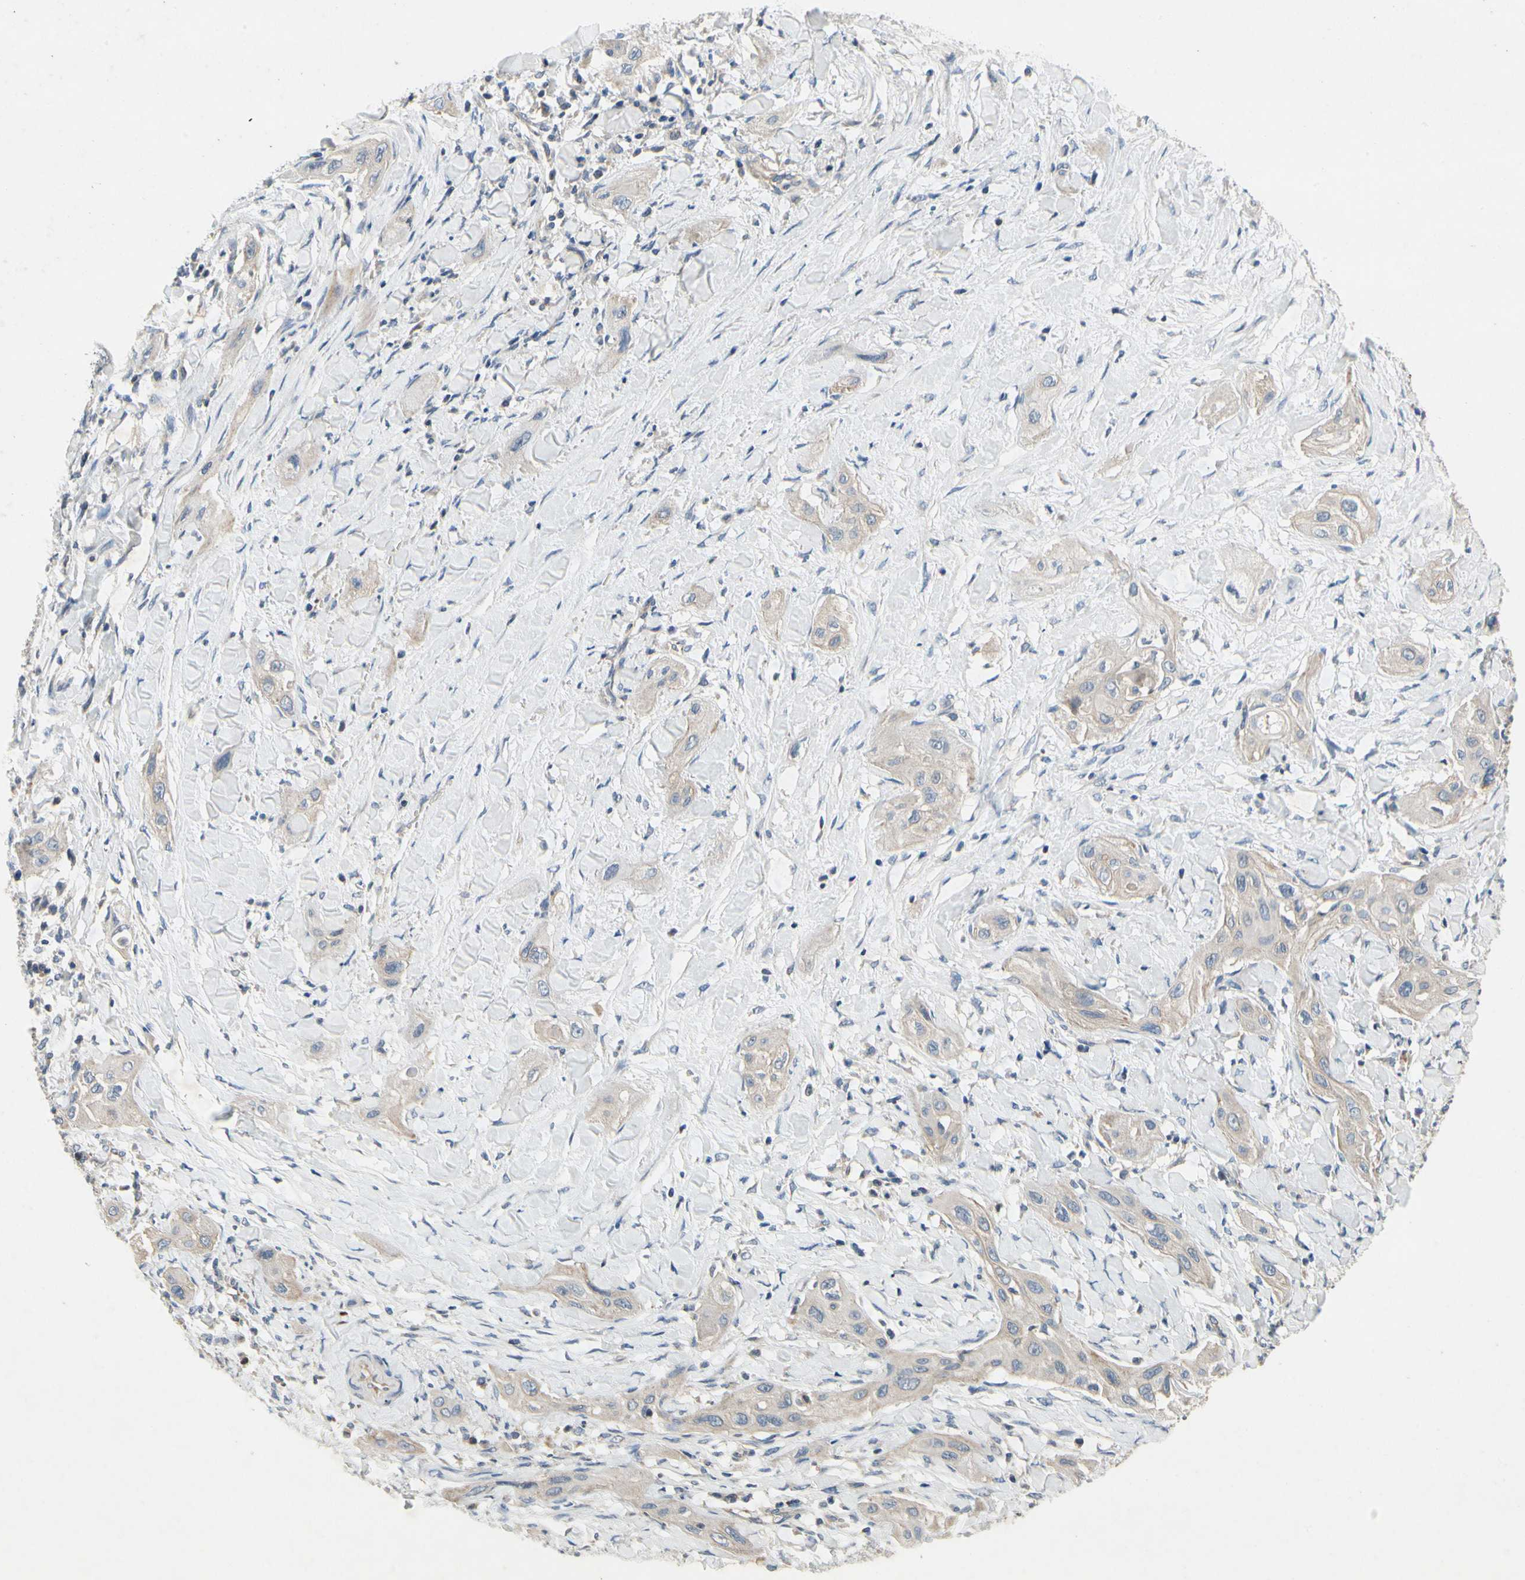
{"staining": {"intensity": "weak", "quantity": ">75%", "location": "cytoplasmic/membranous"}, "tissue": "lung cancer", "cell_type": "Tumor cells", "image_type": "cancer", "snomed": [{"axis": "morphology", "description": "Squamous cell carcinoma, NOS"}, {"axis": "topography", "description": "Lung"}], "caption": "Immunohistochemical staining of lung squamous cell carcinoma demonstrates weak cytoplasmic/membranous protein expression in approximately >75% of tumor cells. (DAB (3,3'-diaminobenzidine) IHC, brown staining for protein, blue staining for nuclei).", "gene": "KLHDC8B", "patient": {"sex": "female", "age": 47}}